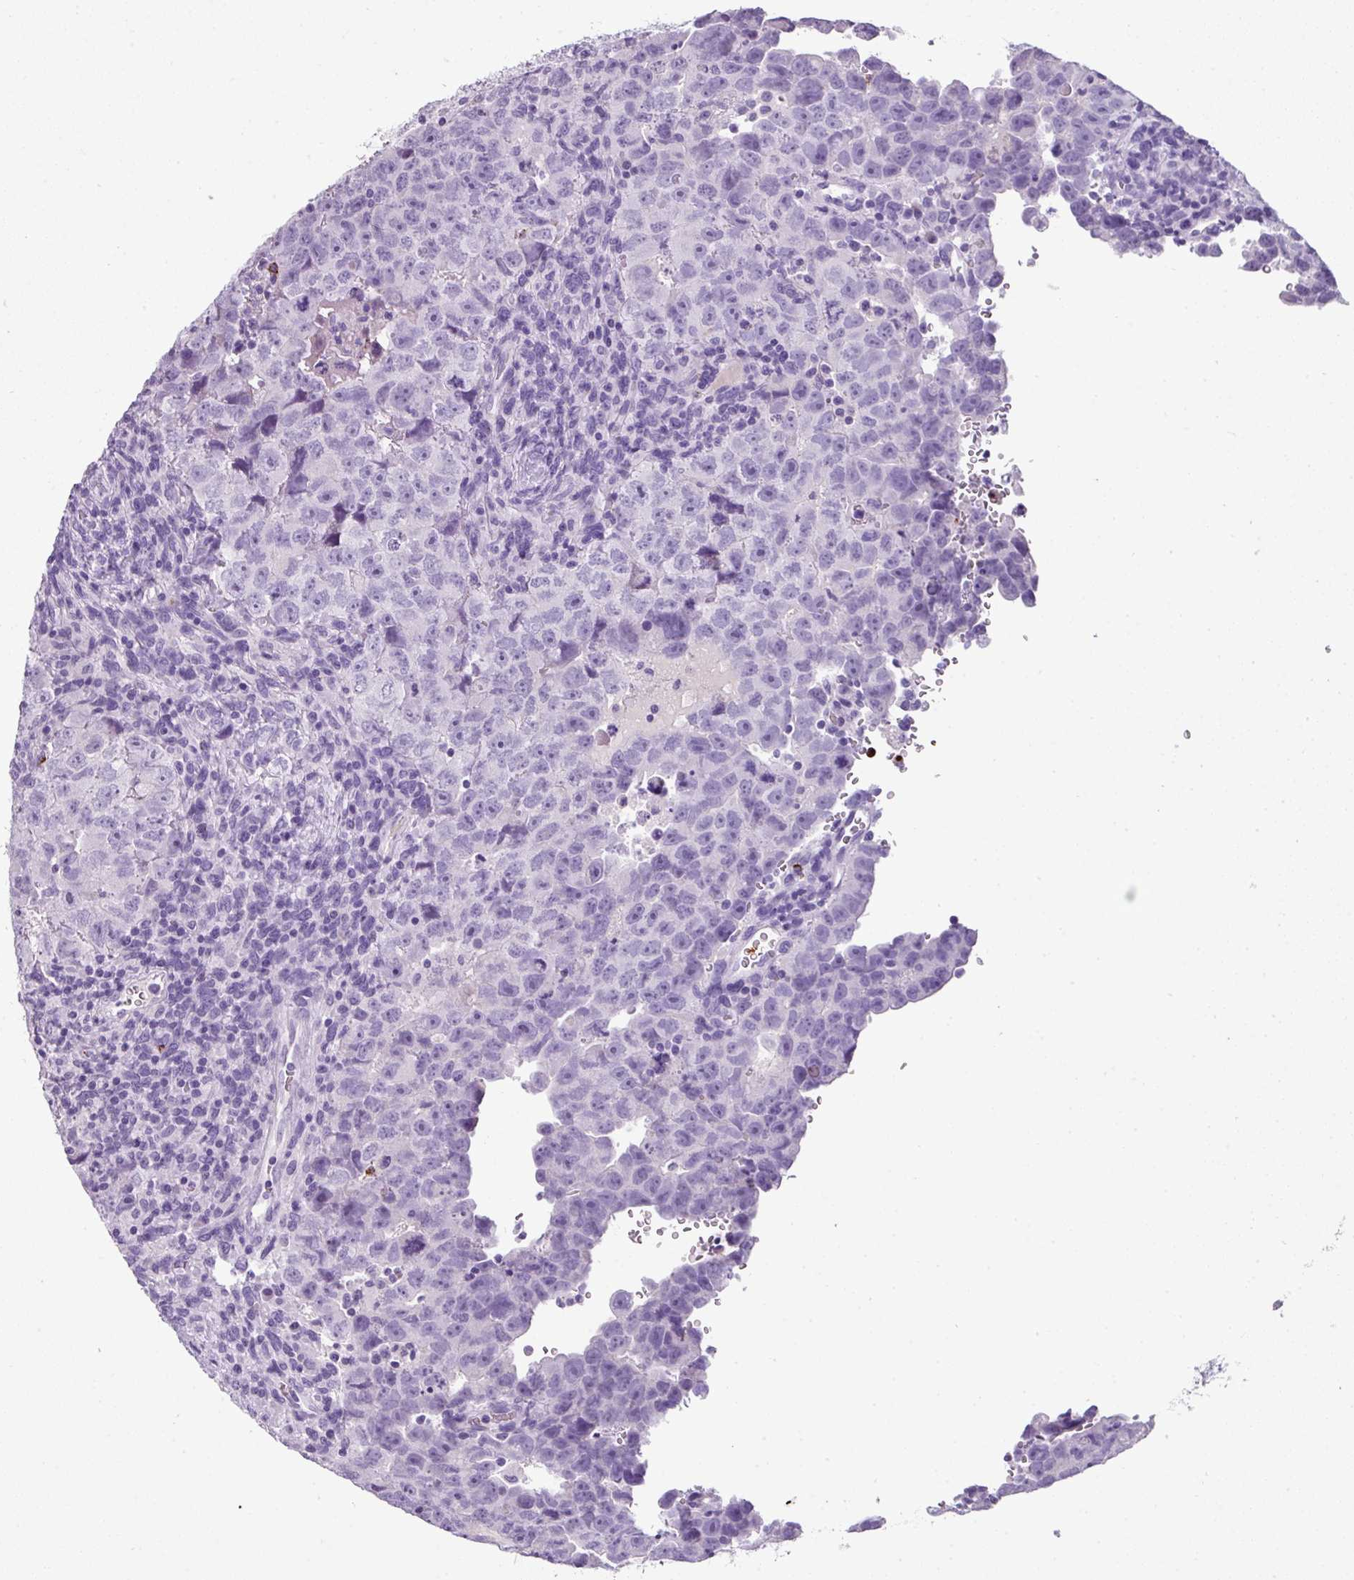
{"staining": {"intensity": "negative", "quantity": "none", "location": "none"}, "tissue": "testis cancer", "cell_type": "Tumor cells", "image_type": "cancer", "snomed": [{"axis": "morphology", "description": "Carcinoma, Embryonal, NOS"}, {"axis": "topography", "description": "Testis"}], "caption": "Tumor cells show no significant protein expression in testis cancer.", "gene": "CTSG", "patient": {"sex": "male", "age": 24}}